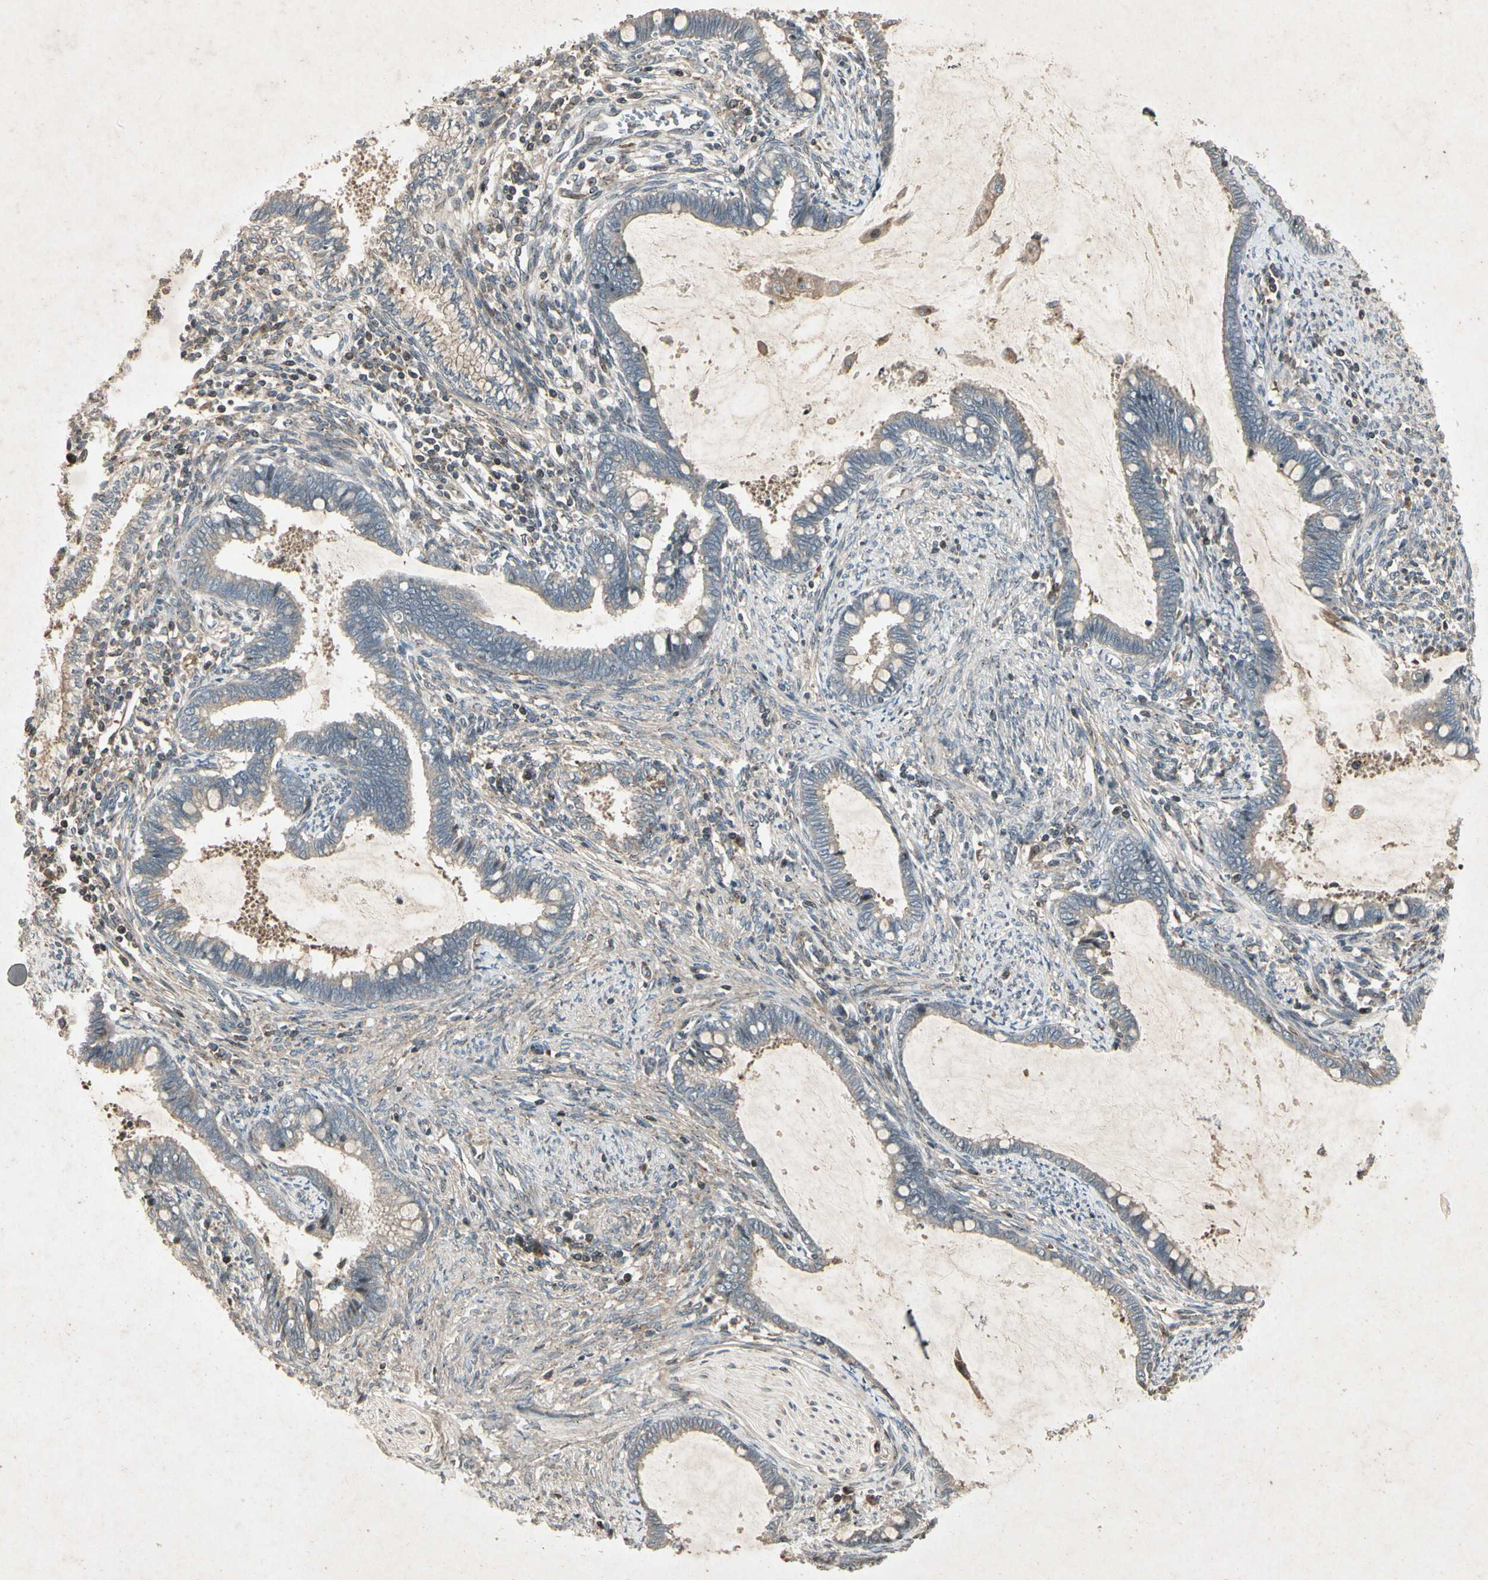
{"staining": {"intensity": "weak", "quantity": ">75%", "location": "cytoplasmic/membranous"}, "tissue": "cervical cancer", "cell_type": "Tumor cells", "image_type": "cancer", "snomed": [{"axis": "morphology", "description": "Adenocarcinoma, NOS"}, {"axis": "topography", "description": "Cervix"}], "caption": "A brown stain shows weak cytoplasmic/membranous expression of a protein in human cervical cancer tumor cells.", "gene": "TEK", "patient": {"sex": "female", "age": 44}}